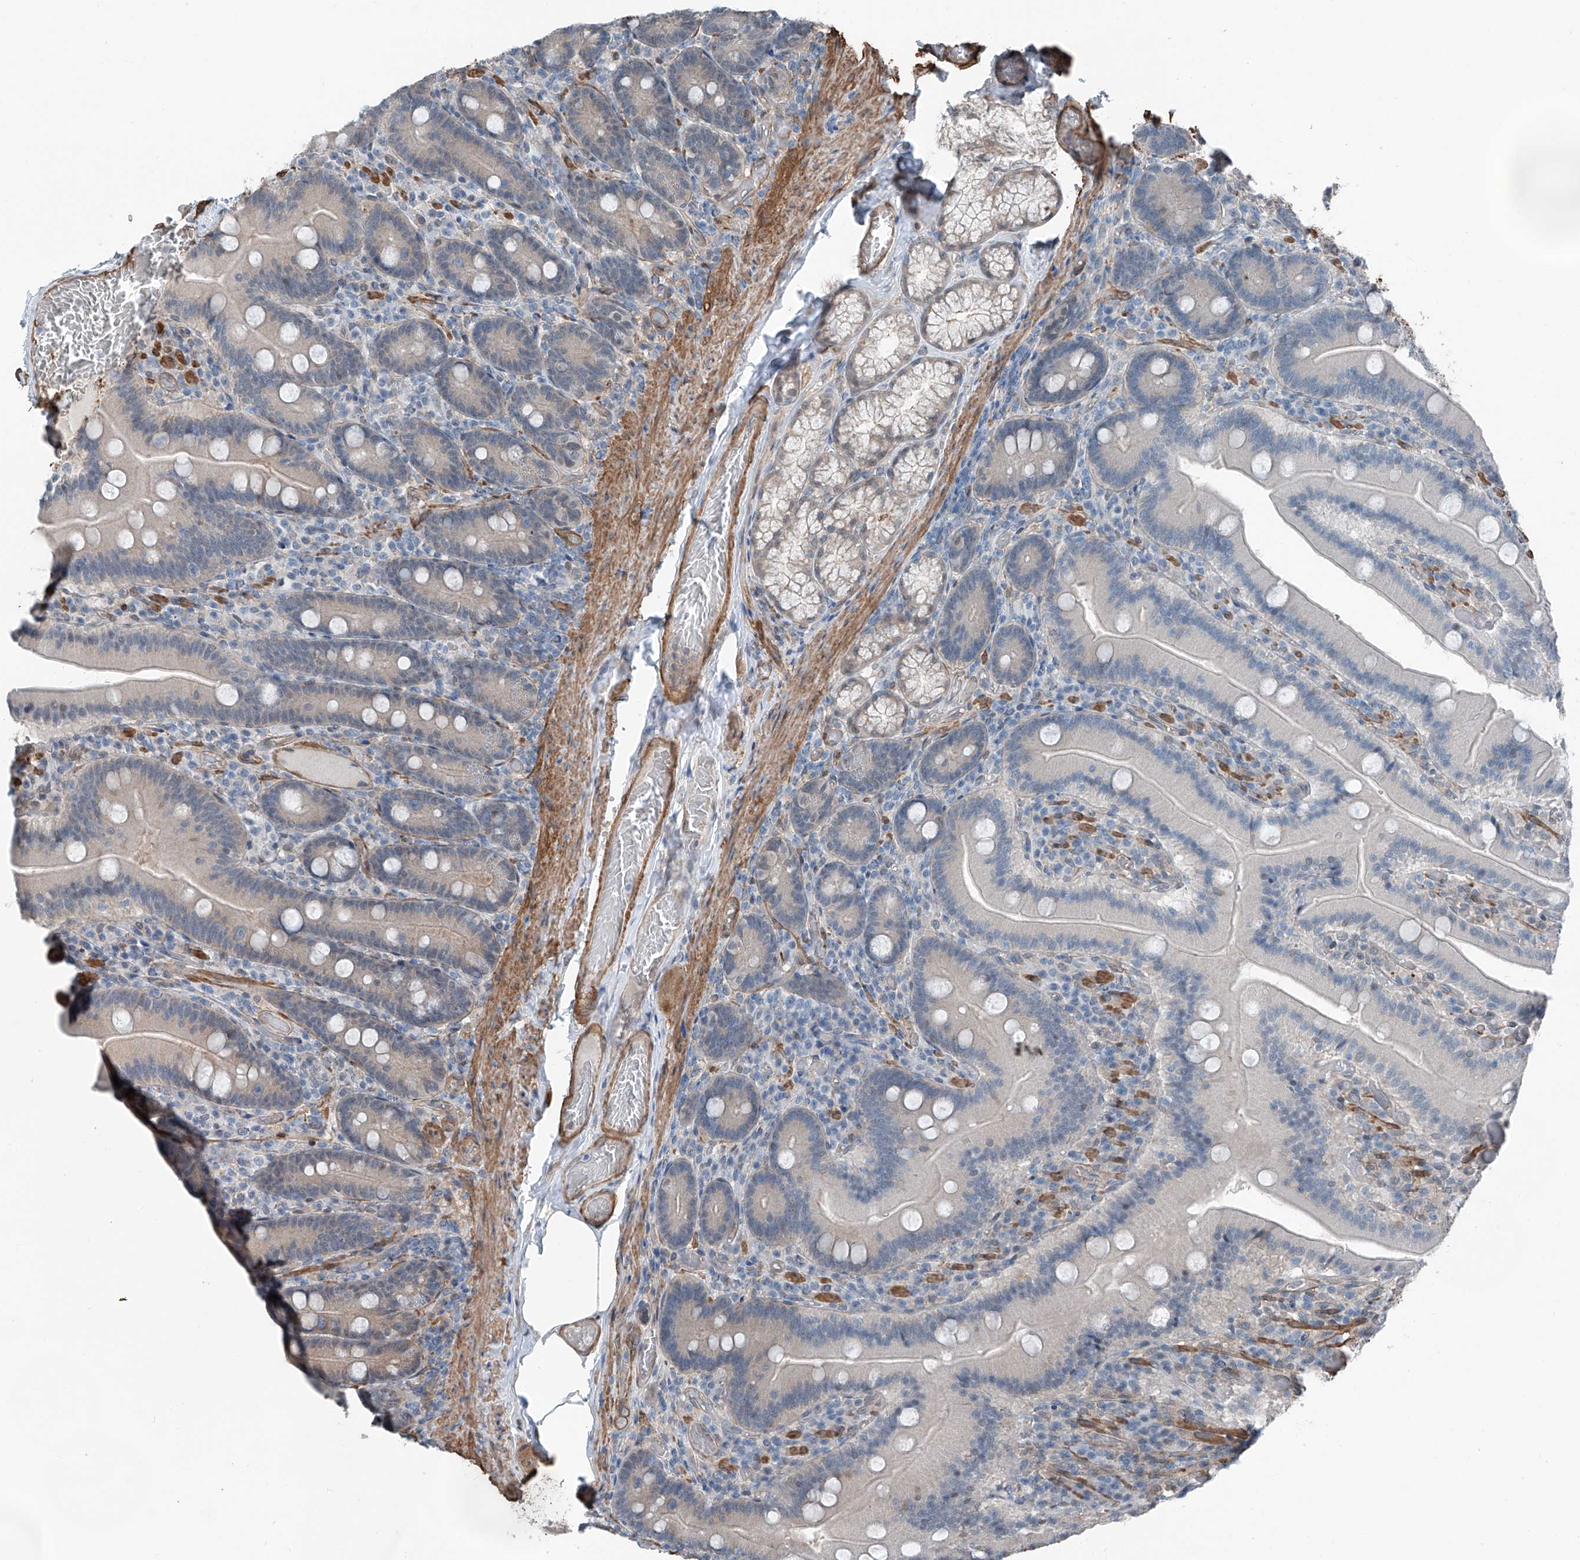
{"staining": {"intensity": "negative", "quantity": "none", "location": "none"}, "tissue": "duodenum", "cell_type": "Glandular cells", "image_type": "normal", "snomed": [{"axis": "morphology", "description": "Normal tissue, NOS"}, {"axis": "topography", "description": "Duodenum"}], "caption": "Normal duodenum was stained to show a protein in brown. There is no significant expression in glandular cells. (DAB immunohistochemistry with hematoxylin counter stain).", "gene": "HSPA6", "patient": {"sex": "female", "age": 62}}